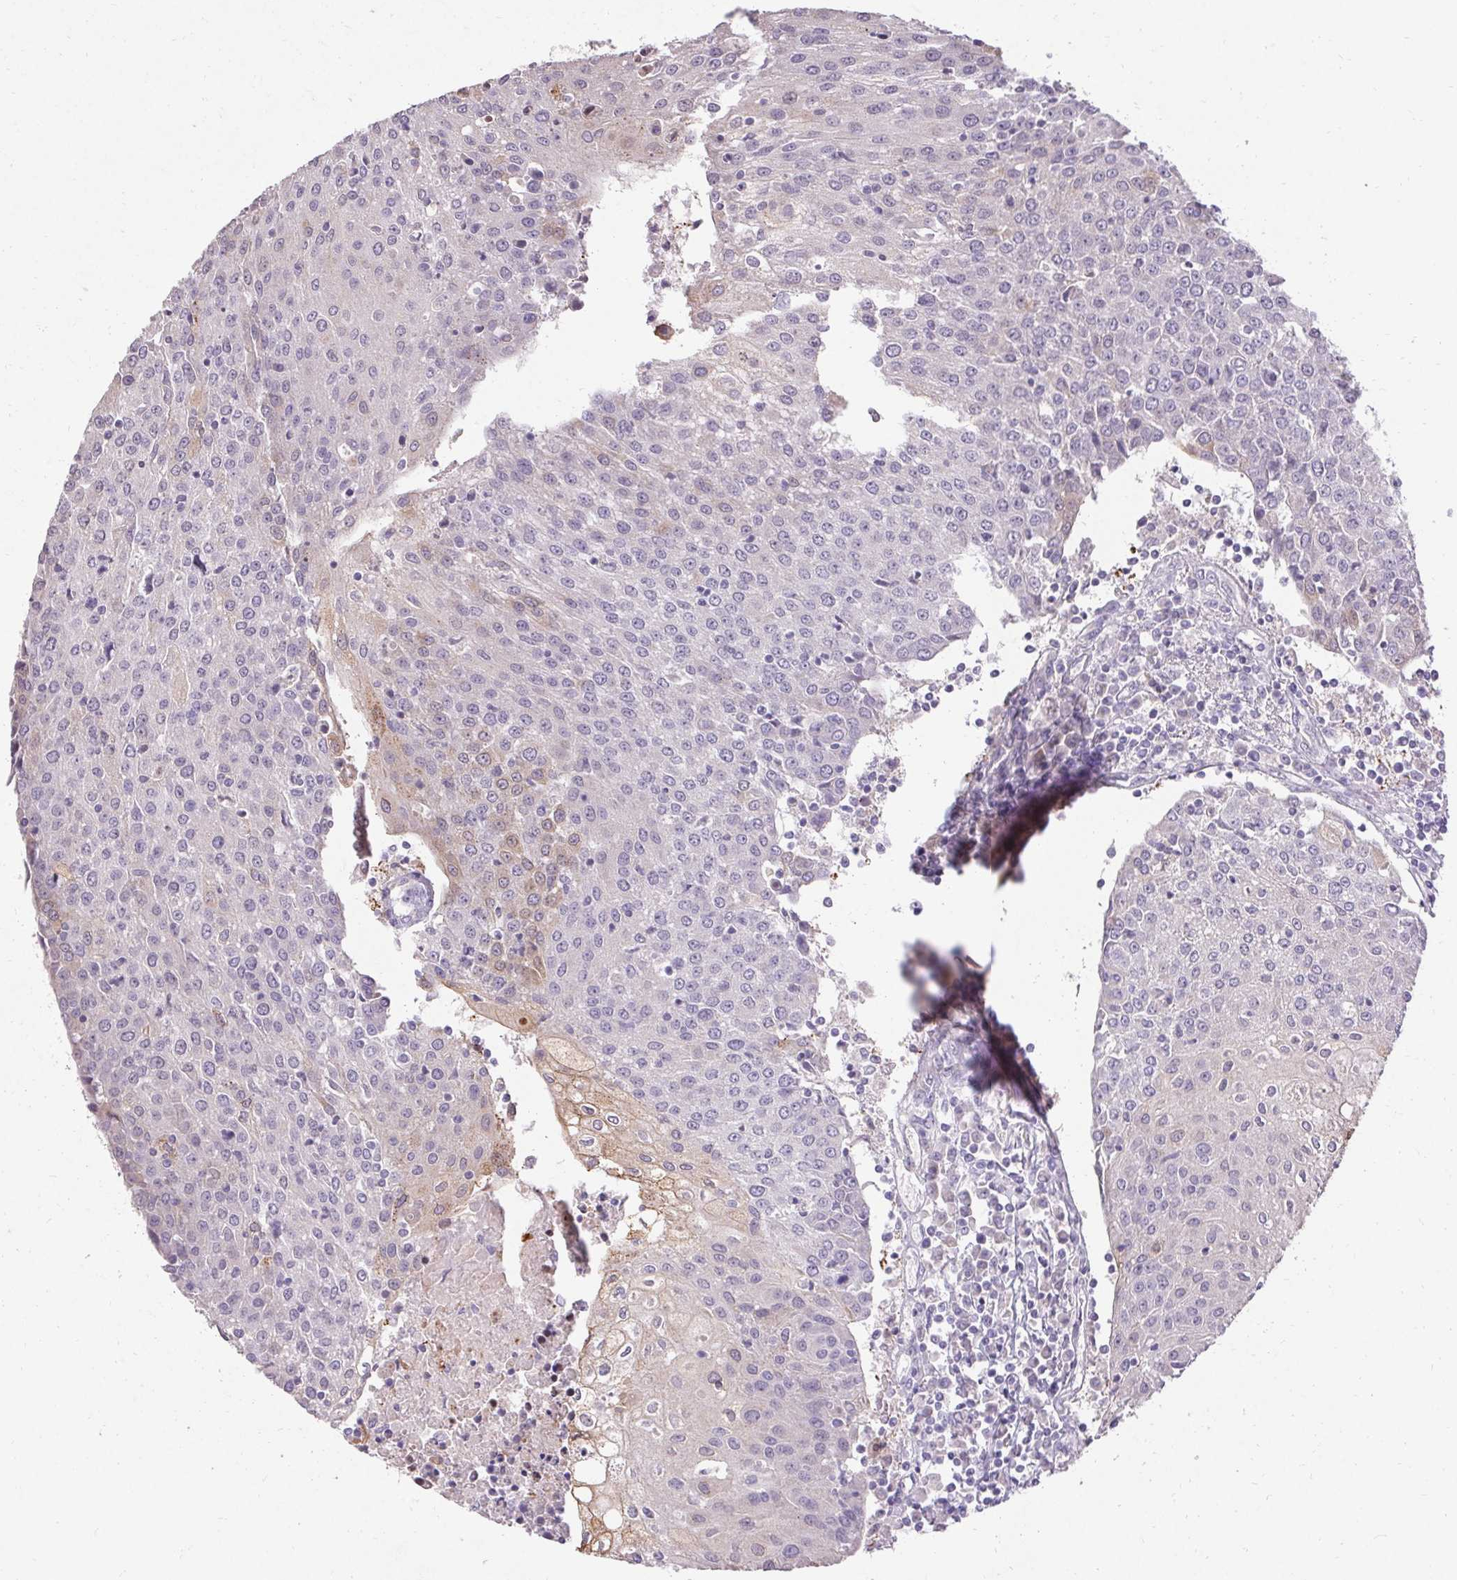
{"staining": {"intensity": "negative", "quantity": "none", "location": "none"}, "tissue": "urothelial cancer", "cell_type": "Tumor cells", "image_type": "cancer", "snomed": [{"axis": "morphology", "description": "Urothelial carcinoma, High grade"}, {"axis": "topography", "description": "Urinary bladder"}], "caption": "DAB (3,3'-diaminobenzidine) immunohistochemical staining of urothelial carcinoma (high-grade) exhibits no significant positivity in tumor cells.", "gene": "HSD17B3", "patient": {"sex": "female", "age": 85}}